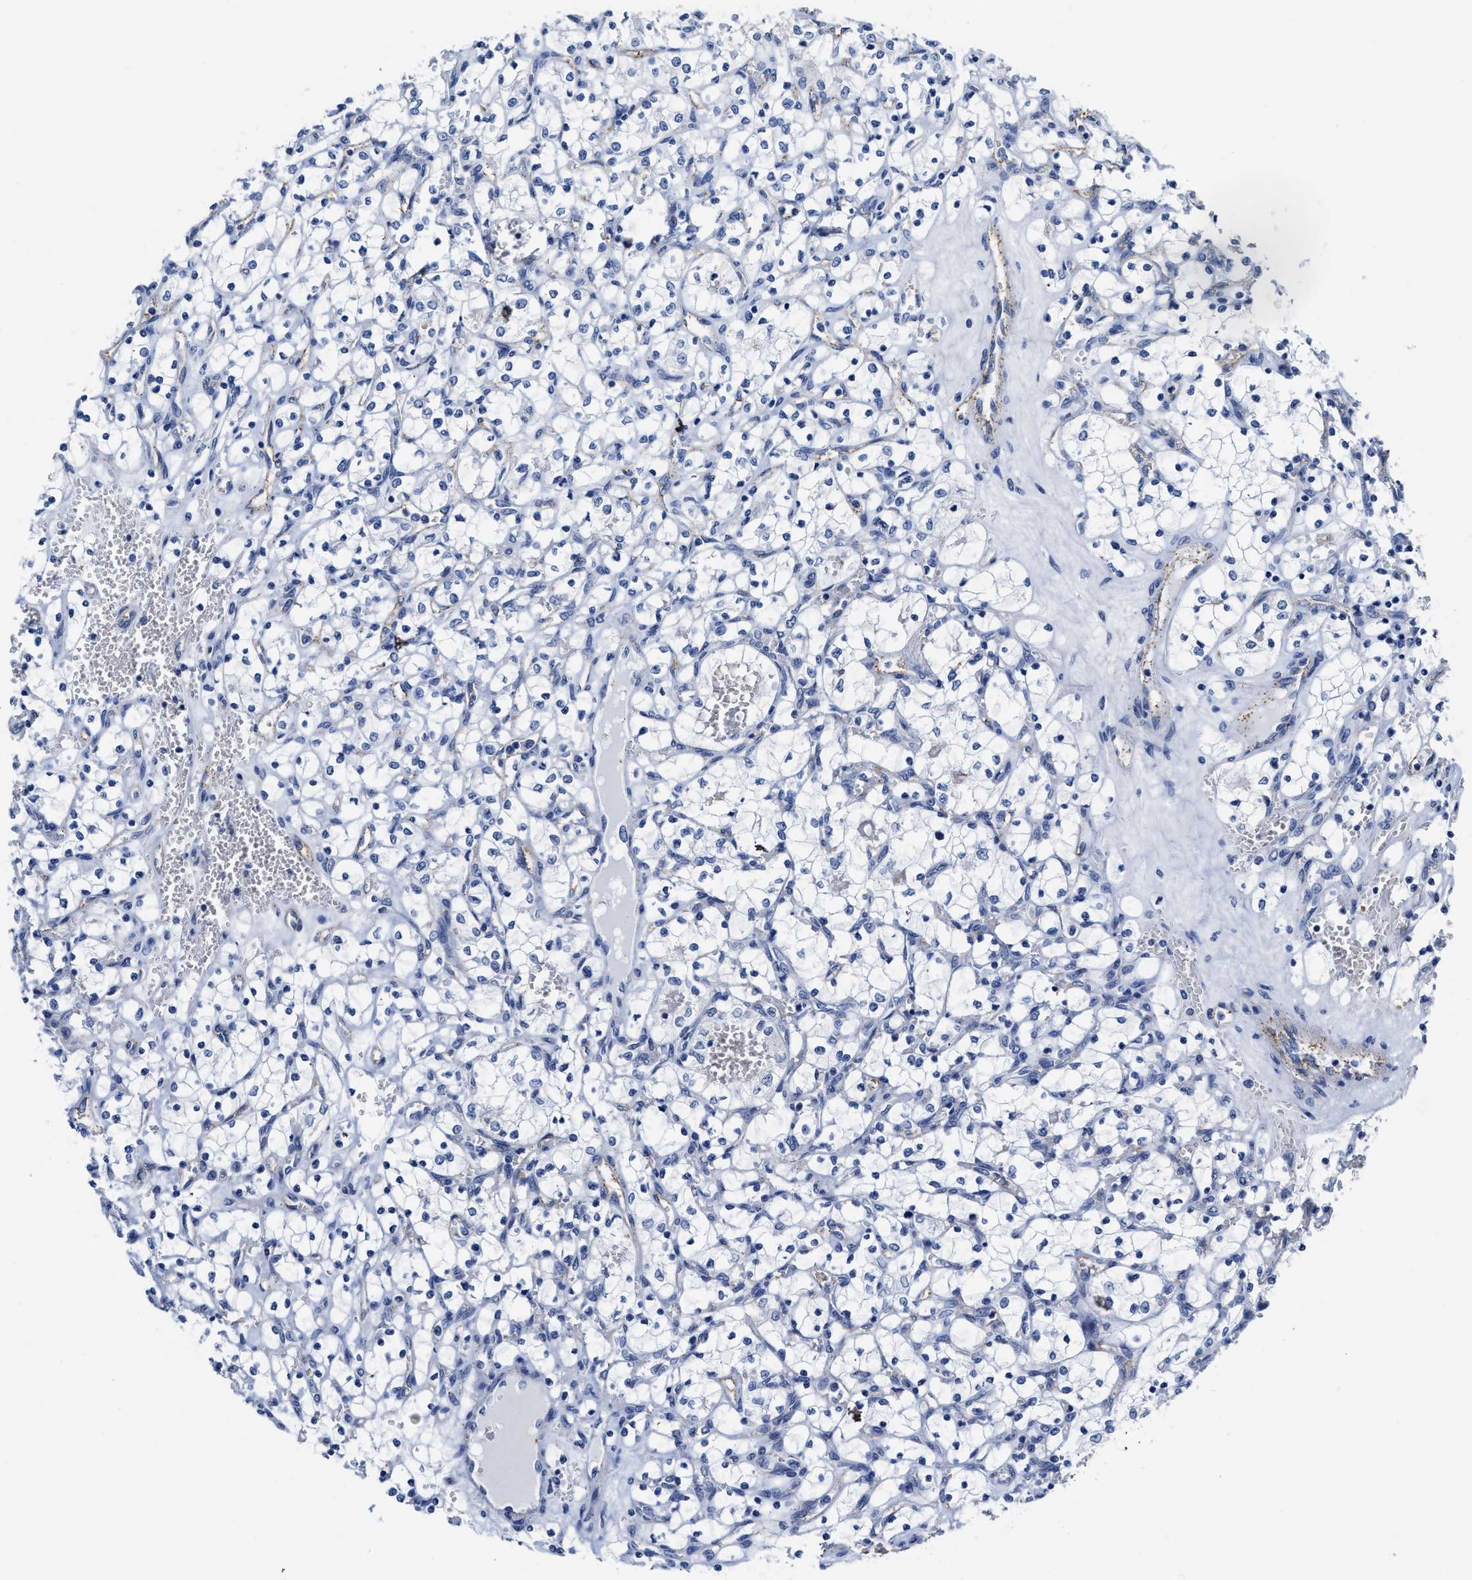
{"staining": {"intensity": "negative", "quantity": "none", "location": "none"}, "tissue": "renal cancer", "cell_type": "Tumor cells", "image_type": "cancer", "snomed": [{"axis": "morphology", "description": "Adenocarcinoma, NOS"}, {"axis": "topography", "description": "Kidney"}], "caption": "The image displays no staining of tumor cells in adenocarcinoma (renal).", "gene": "KCNMB3", "patient": {"sex": "female", "age": 69}}